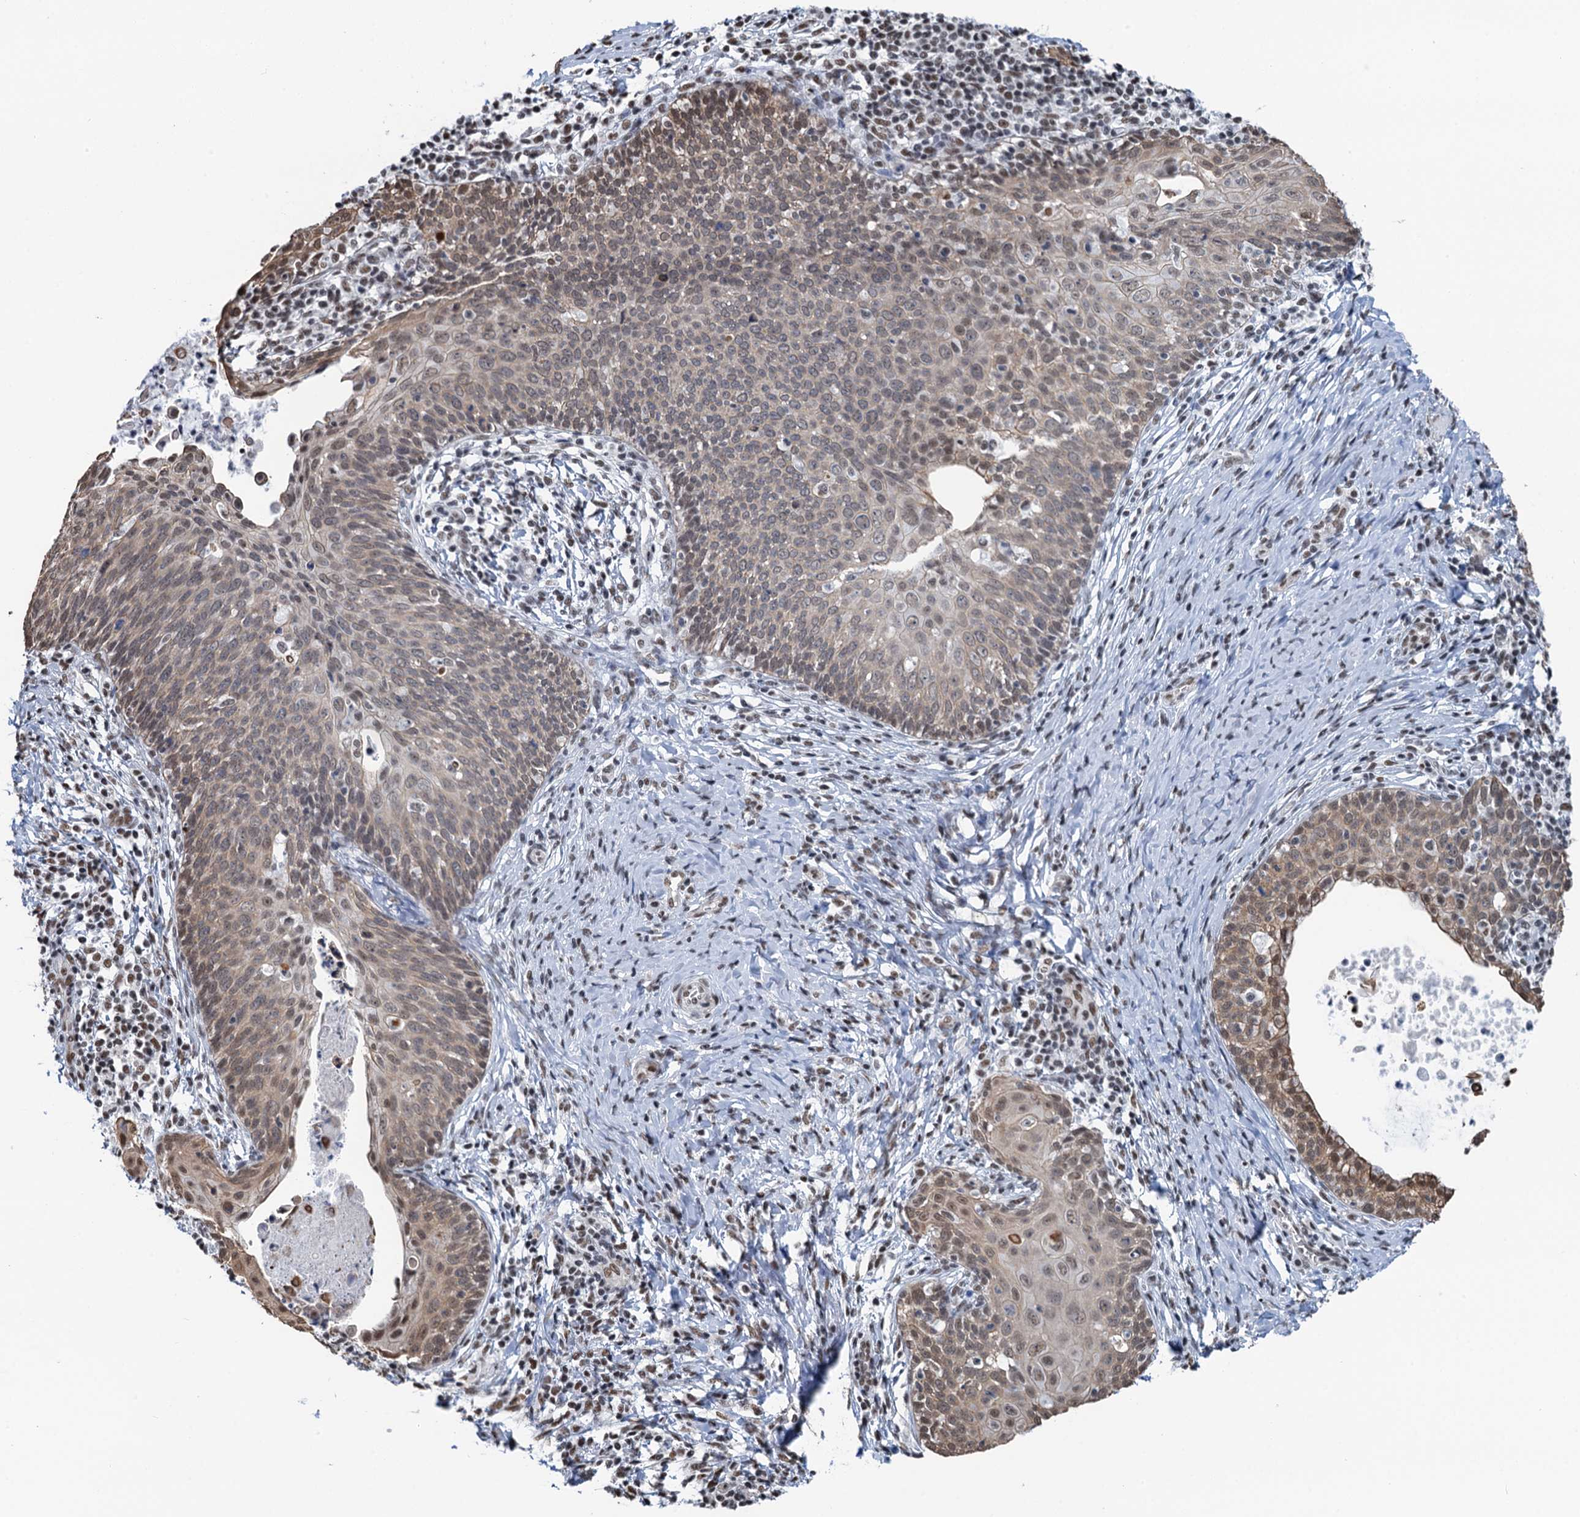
{"staining": {"intensity": "weak", "quantity": "25%-75%", "location": "cytoplasmic/membranous,nuclear"}, "tissue": "cervical cancer", "cell_type": "Tumor cells", "image_type": "cancer", "snomed": [{"axis": "morphology", "description": "Squamous cell carcinoma, NOS"}, {"axis": "topography", "description": "Cervix"}], "caption": "Immunohistochemistry (IHC) image of neoplastic tissue: cervical cancer (squamous cell carcinoma) stained using immunohistochemistry shows low levels of weak protein expression localized specifically in the cytoplasmic/membranous and nuclear of tumor cells, appearing as a cytoplasmic/membranous and nuclear brown color.", "gene": "ZNF609", "patient": {"sex": "female", "age": 52}}